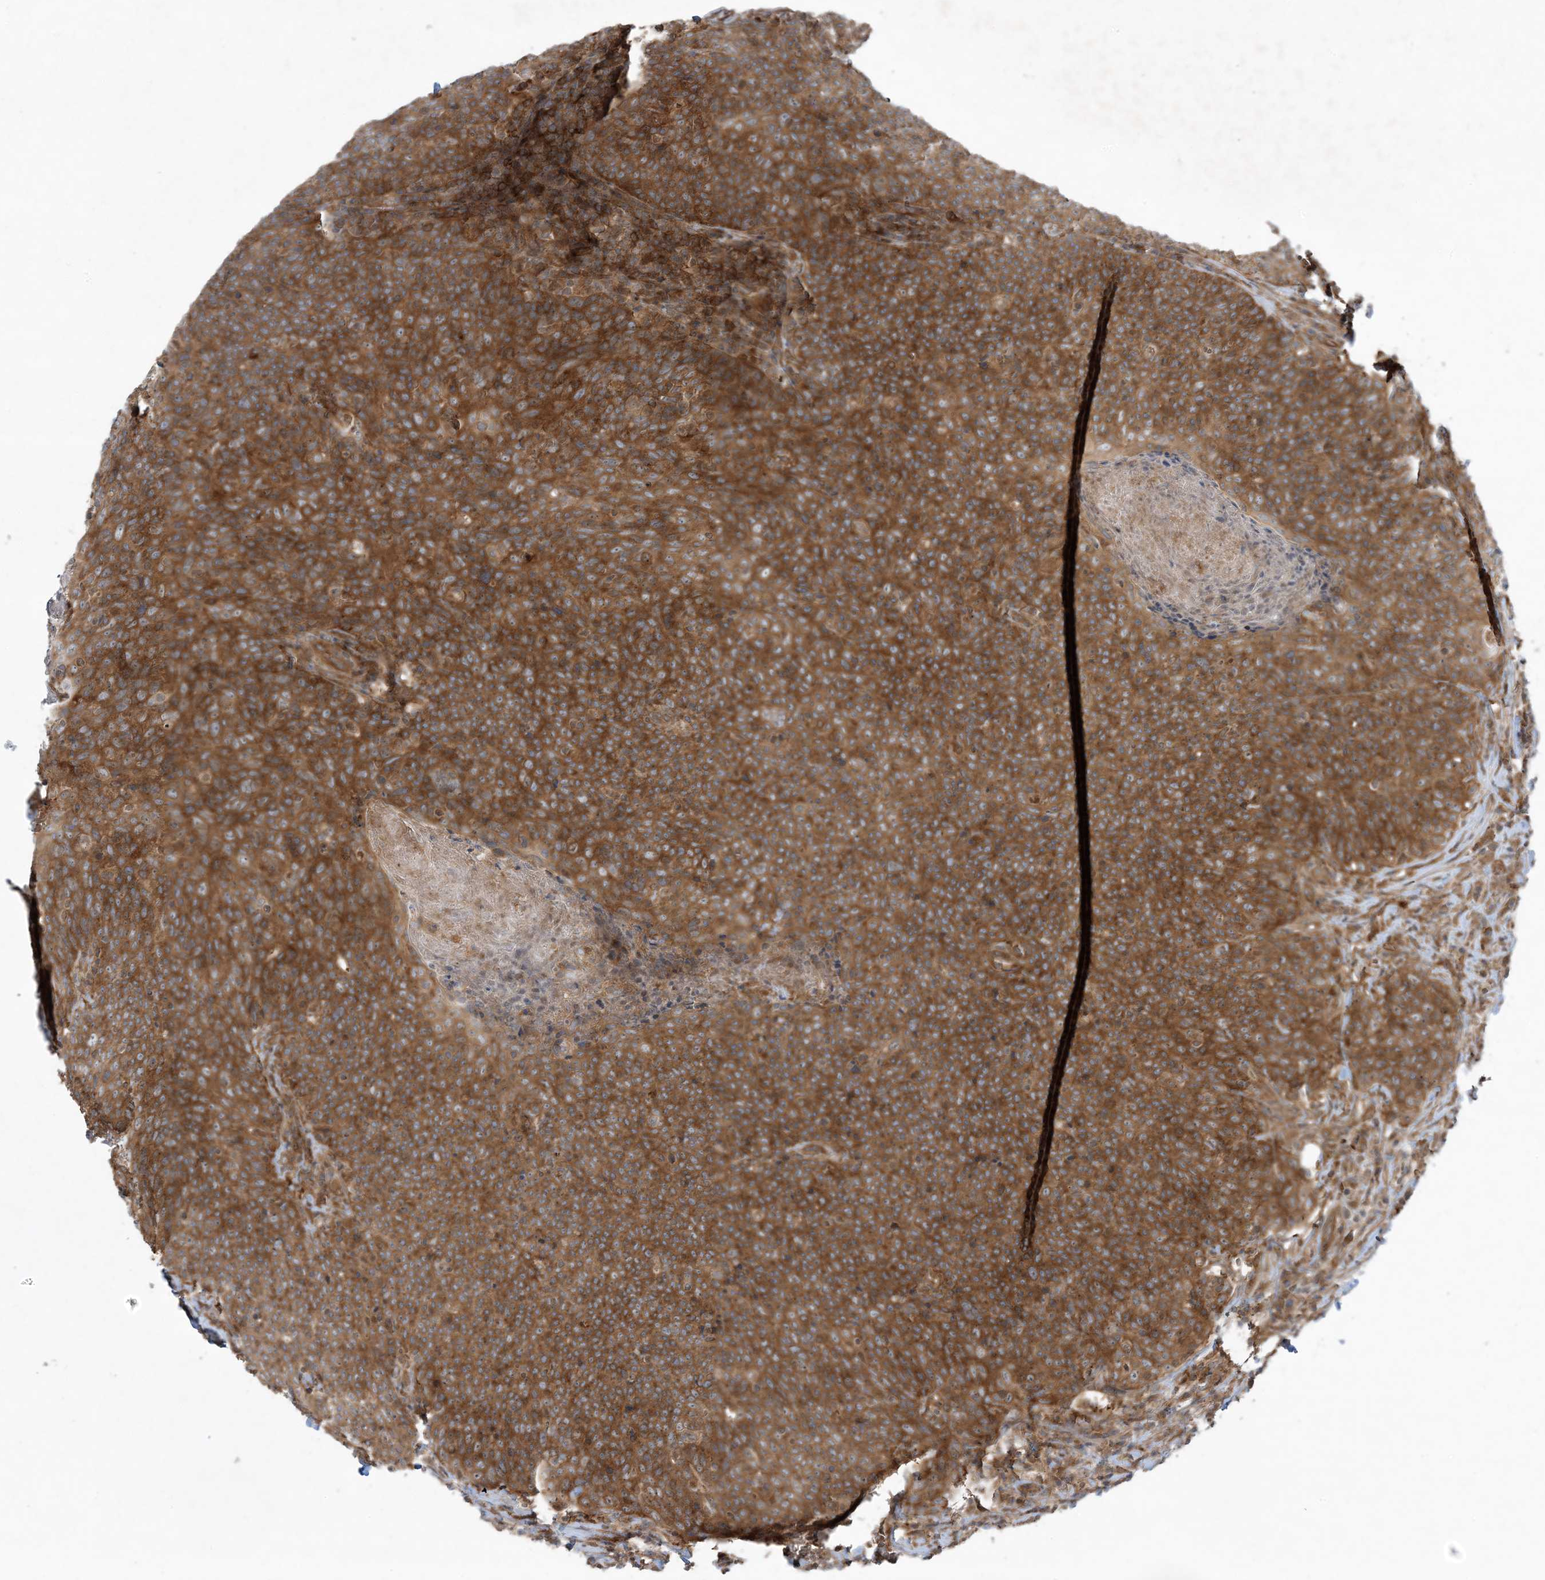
{"staining": {"intensity": "strong", "quantity": ">75%", "location": "cytoplasmic/membranous"}, "tissue": "head and neck cancer", "cell_type": "Tumor cells", "image_type": "cancer", "snomed": [{"axis": "morphology", "description": "Squamous cell carcinoma, NOS"}, {"axis": "morphology", "description": "Squamous cell carcinoma, metastatic, NOS"}, {"axis": "topography", "description": "Lymph node"}, {"axis": "topography", "description": "Head-Neck"}], "caption": "Tumor cells reveal strong cytoplasmic/membranous expression in about >75% of cells in head and neck cancer. (IHC, brightfield microscopy, high magnification).", "gene": "STAM2", "patient": {"sex": "male", "age": 62}}